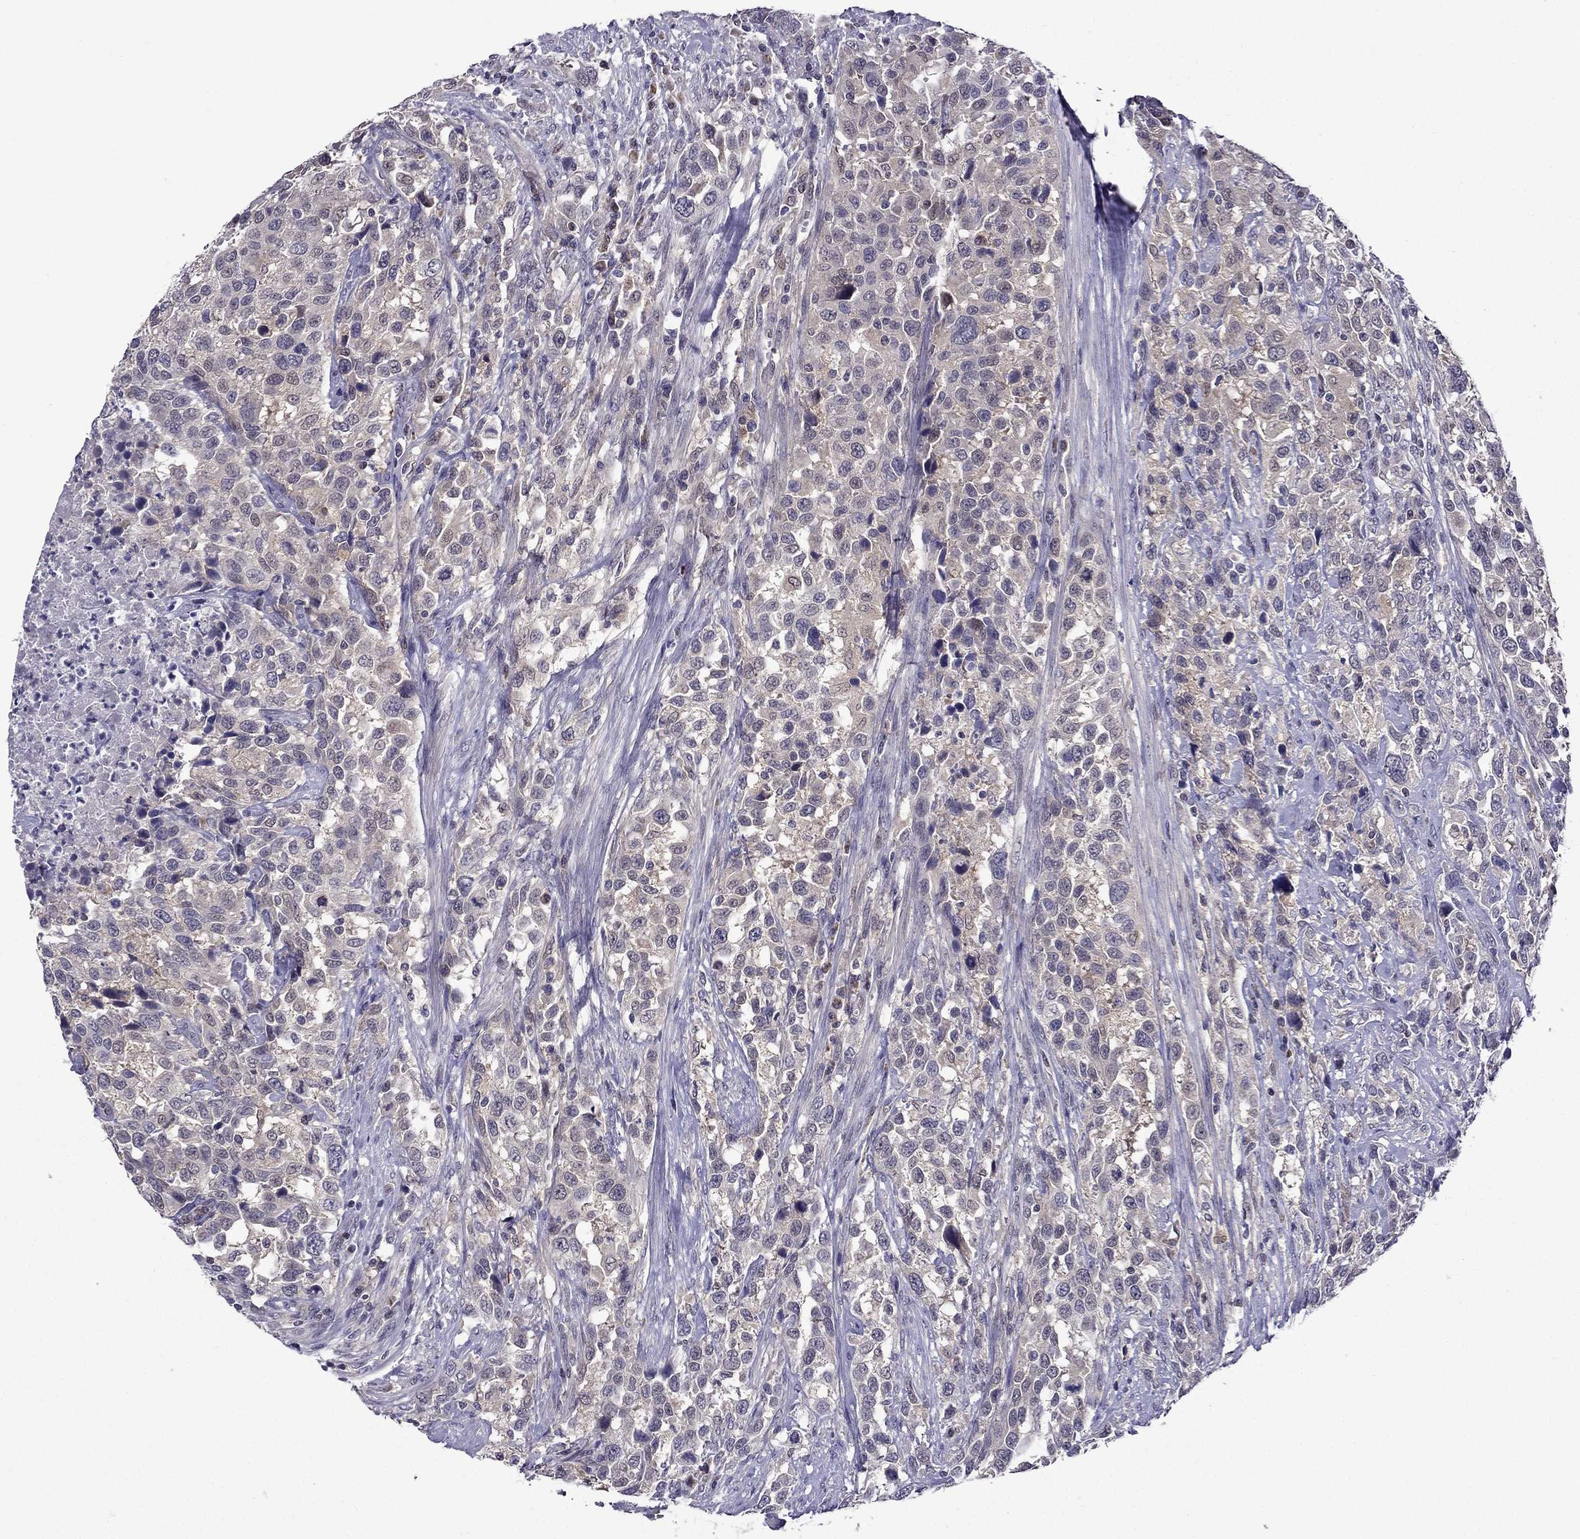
{"staining": {"intensity": "negative", "quantity": "none", "location": "none"}, "tissue": "urothelial cancer", "cell_type": "Tumor cells", "image_type": "cancer", "snomed": [{"axis": "morphology", "description": "Urothelial carcinoma, NOS"}, {"axis": "morphology", "description": "Urothelial carcinoma, High grade"}, {"axis": "topography", "description": "Urinary bladder"}], "caption": "High power microscopy image of an immunohistochemistry (IHC) image of urothelial cancer, revealing no significant staining in tumor cells.", "gene": "CDK5", "patient": {"sex": "female", "age": 64}}